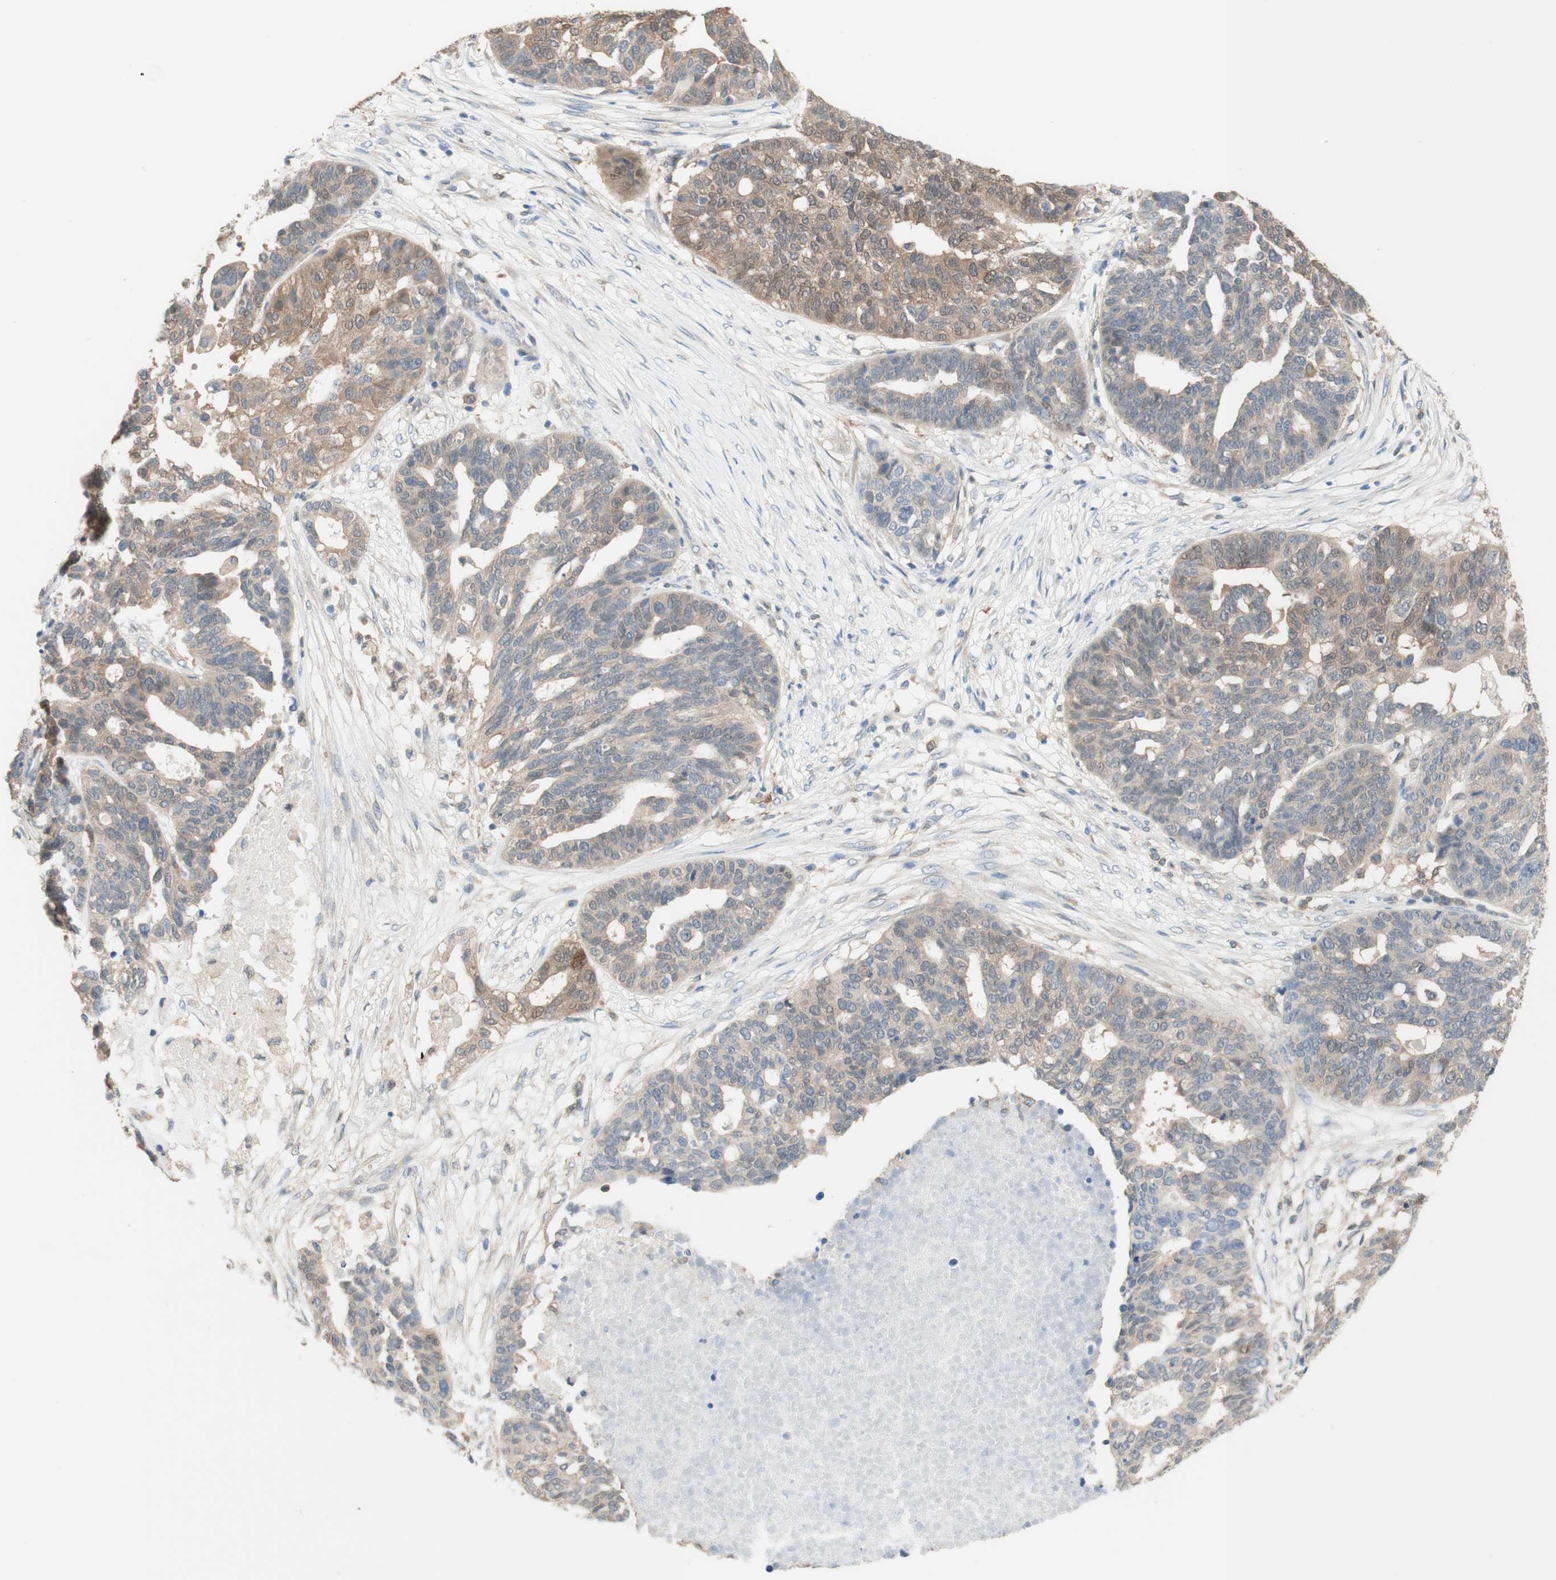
{"staining": {"intensity": "weak", "quantity": "25%-75%", "location": "cytoplasmic/membranous"}, "tissue": "ovarian cancer", "cell_type": "Tumor cells", "image_type": "cancer", "snomed": [{"axis": "morphology", "description": "Cystadenocarcinoma, serous, NOS"}, {"axis": "topography", "description": "Ovary"}], "caption": "High-magnification brightfield microscopy of serous cystadenocarcinoma (ovarian) stained with DAB (3,3'-diaminobenzidine) (brown) and counterstained with hematoxylin (blue). tumor cells exhibit weak cytoplasmic/membranous expression is seen in about25%-75% of cells.", "gene": "COMT", "patient": {"sex": "female", "age": 59}}